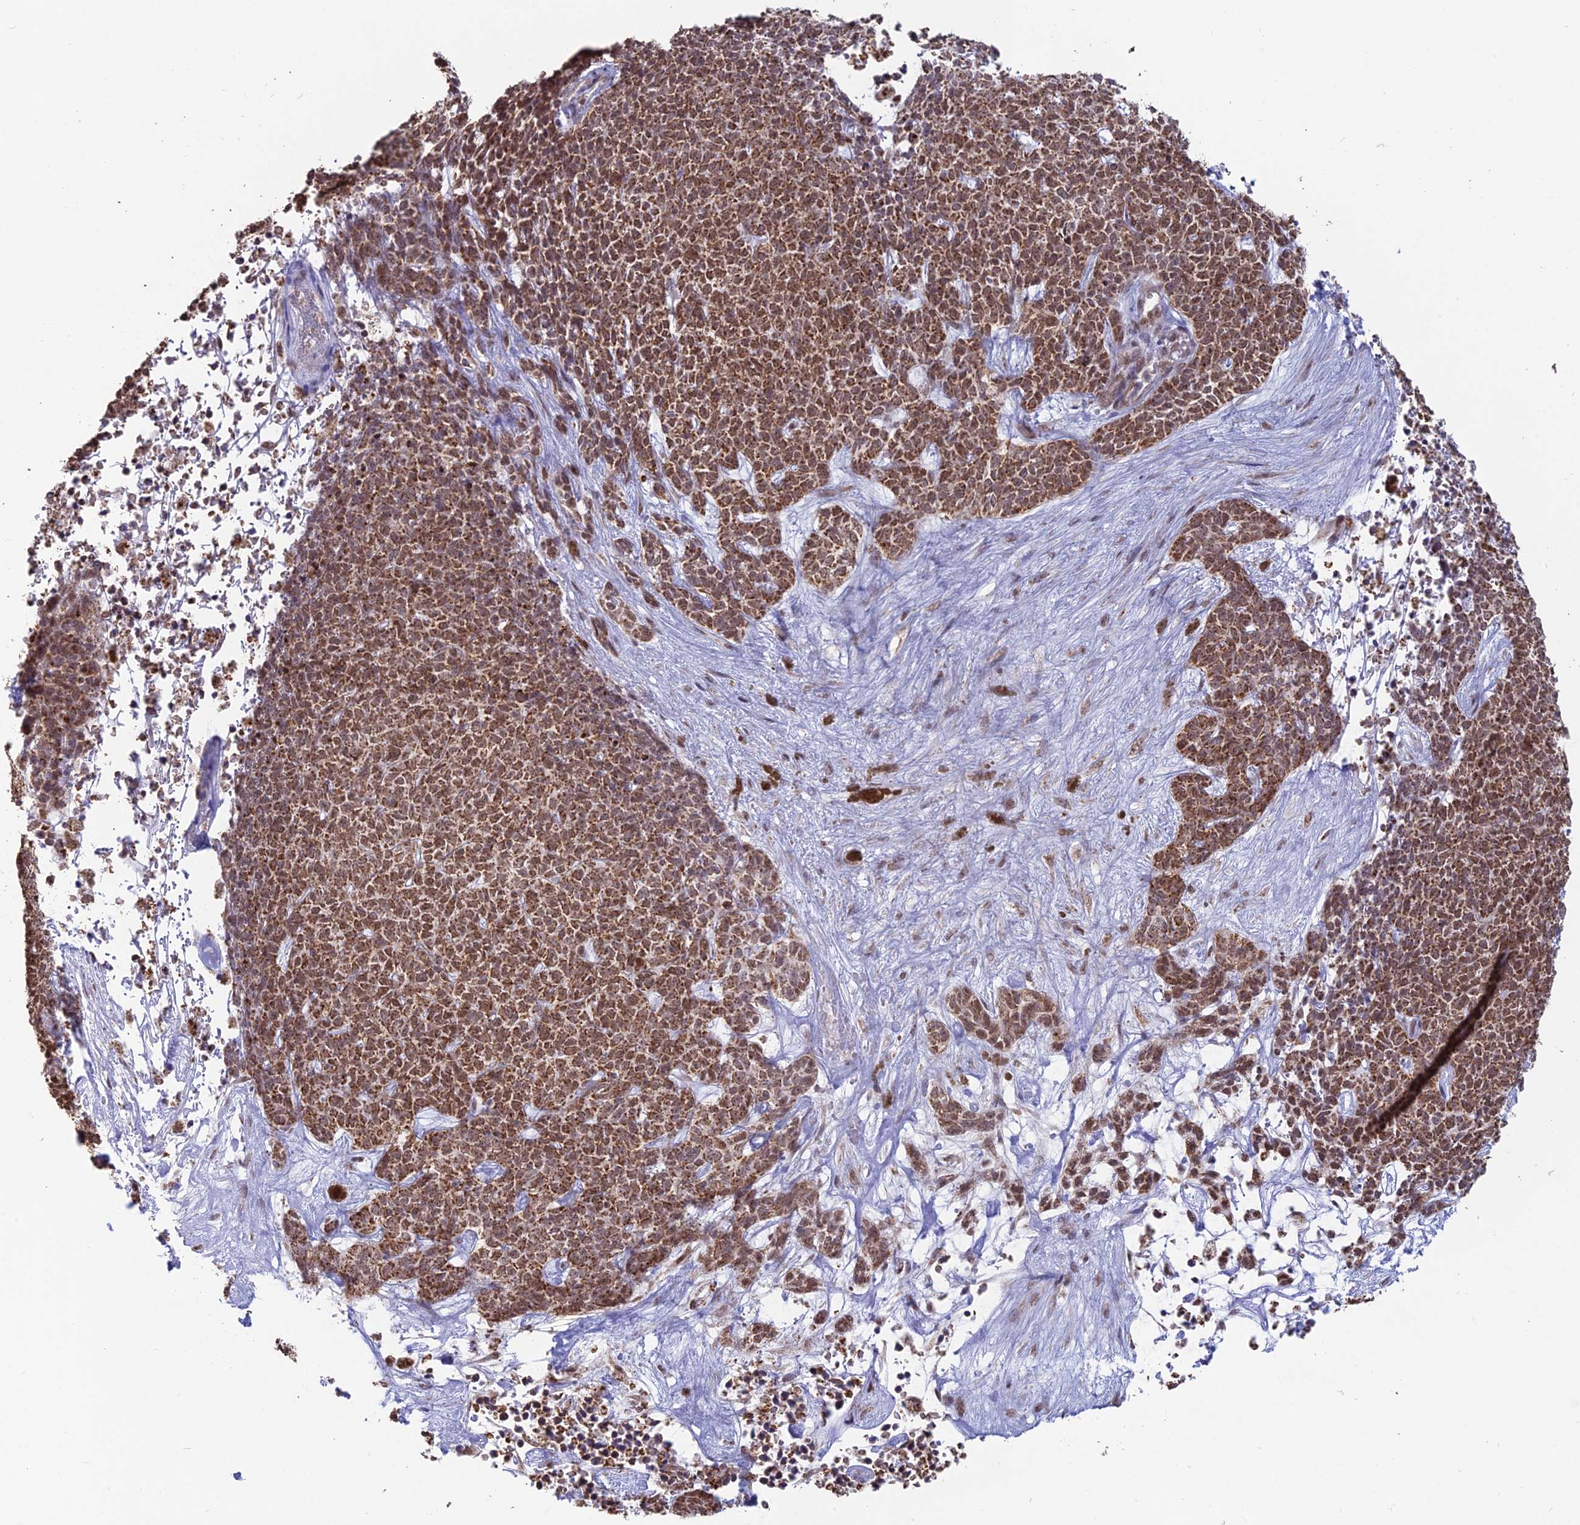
{"staining": {"intensity": "moderate", "quantity": ">75%", "location": "cytoplasmic/membranous"}, "tissue": "skin cancer", "cell_type": "Tumor cells", "image_type": "cancer", "snomed": [{"axis": "morphology", "description": "Basal cell carcinoma"}, {"axis": "topography", "description": "Skin"}], "caption": "This micrograph exhibits immunohistochemistry staining of basal cell carcinoma (skin), with medium moderate cytoplasmic/membranous positivity in about >75% of tumor cells.", "gene": "ARHGAP40", "patient": {"sex": "female", "age": 84}}